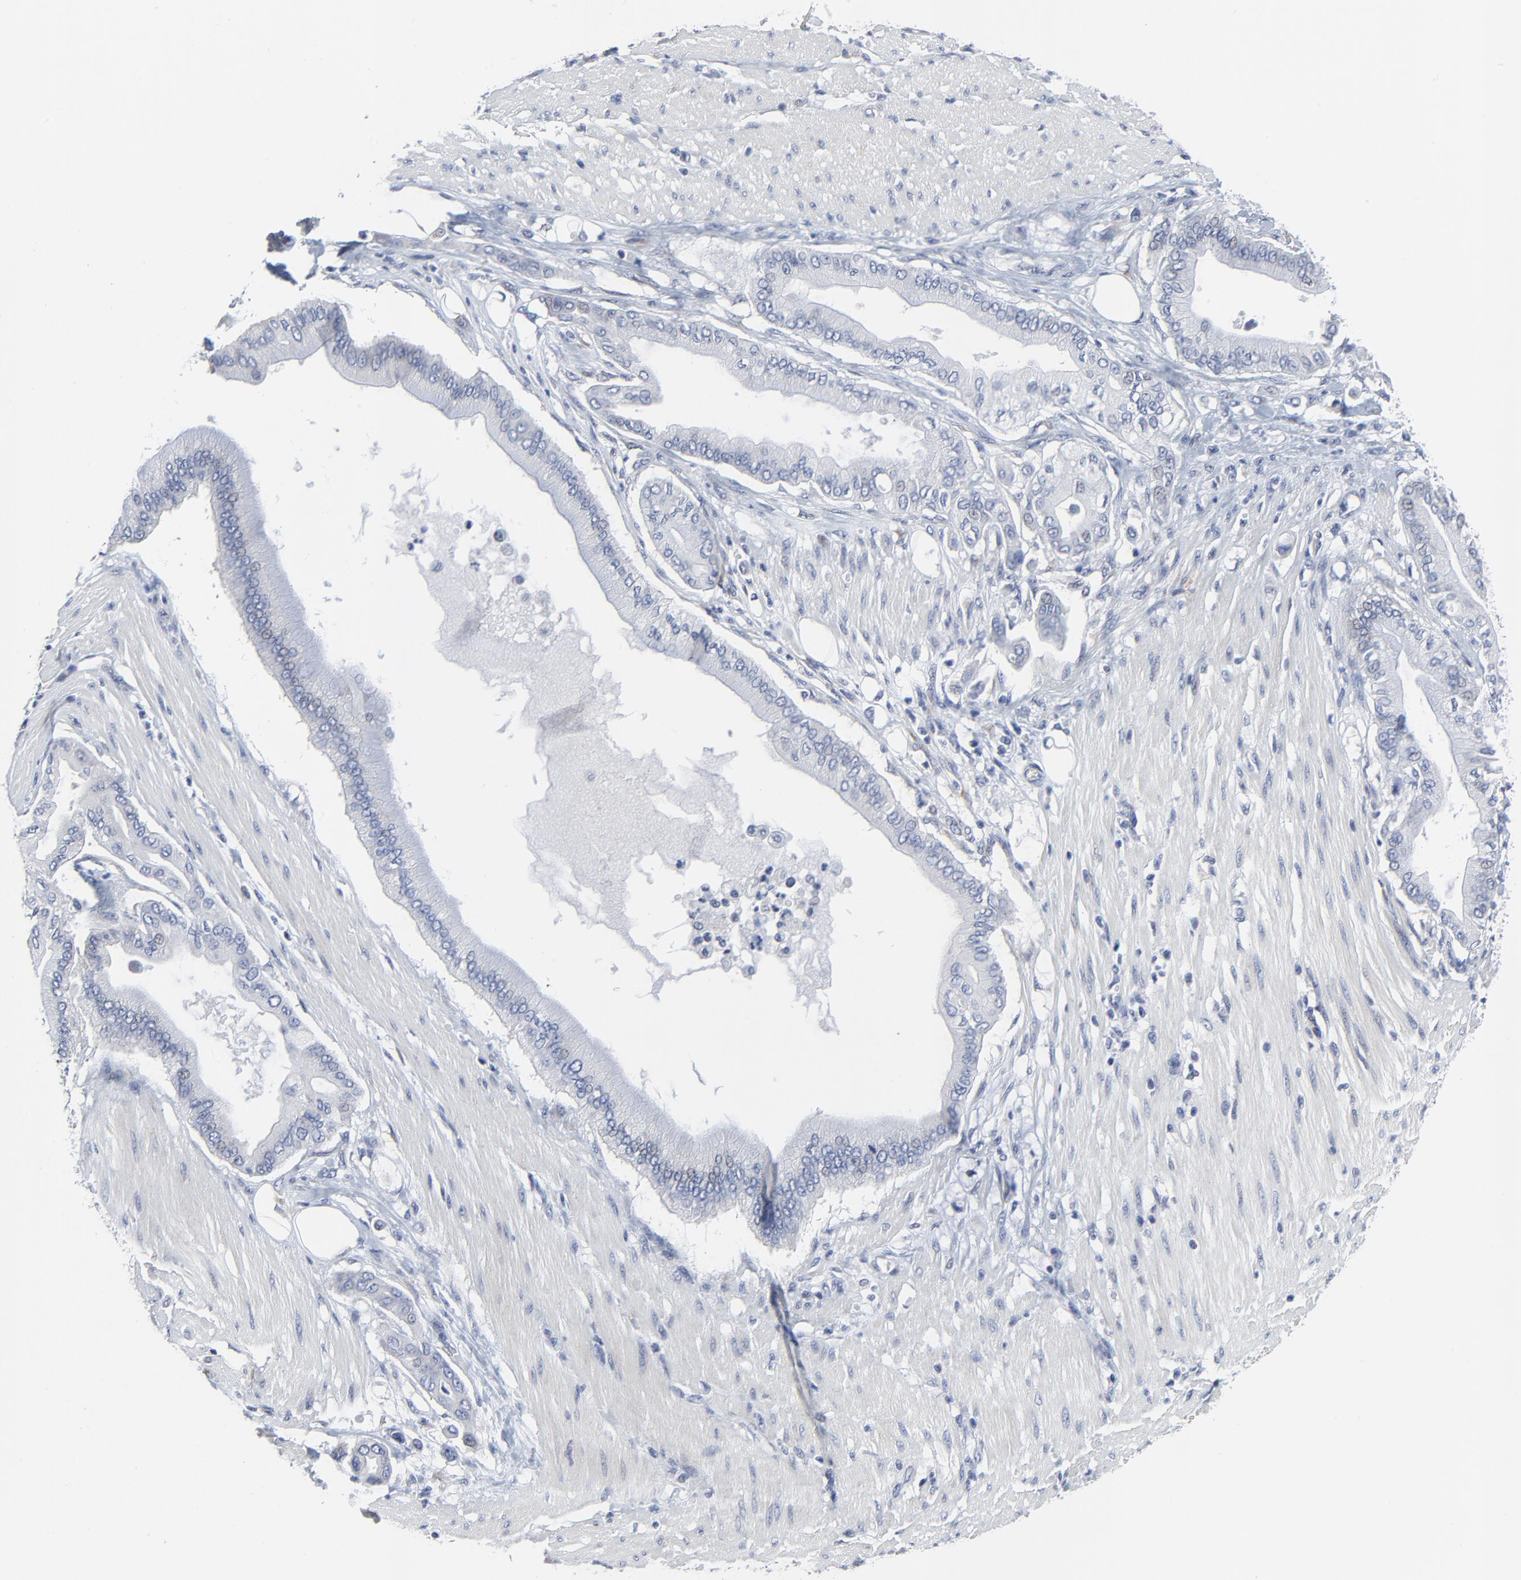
{"staining": {"intensity": "negative", "quantity": "none", "location": "none"}, "tissue": "pancreatic cancer", "cell_type": "Tumor cells", "image_type": "cancer", "snomed": [{"axis": "morphology", "description": "Adenocarcinoma, NOS"}, {"axis": "morphology", "description": "Adenocarcinoma, metastatic, NOS"}, {"axis": "topography", "description": "Lymph node"}, {"axis": "topography", "description": "Pancreas"}, {"axis": "topography", "description": "Duodenum"}], "caption": "Protein analysis of pancreatic cancer (adenocarcinoma) shows no significant staining in tumor cells.", "gene": "NLGN3", "patient": {"sex": "female", "age": 64}}